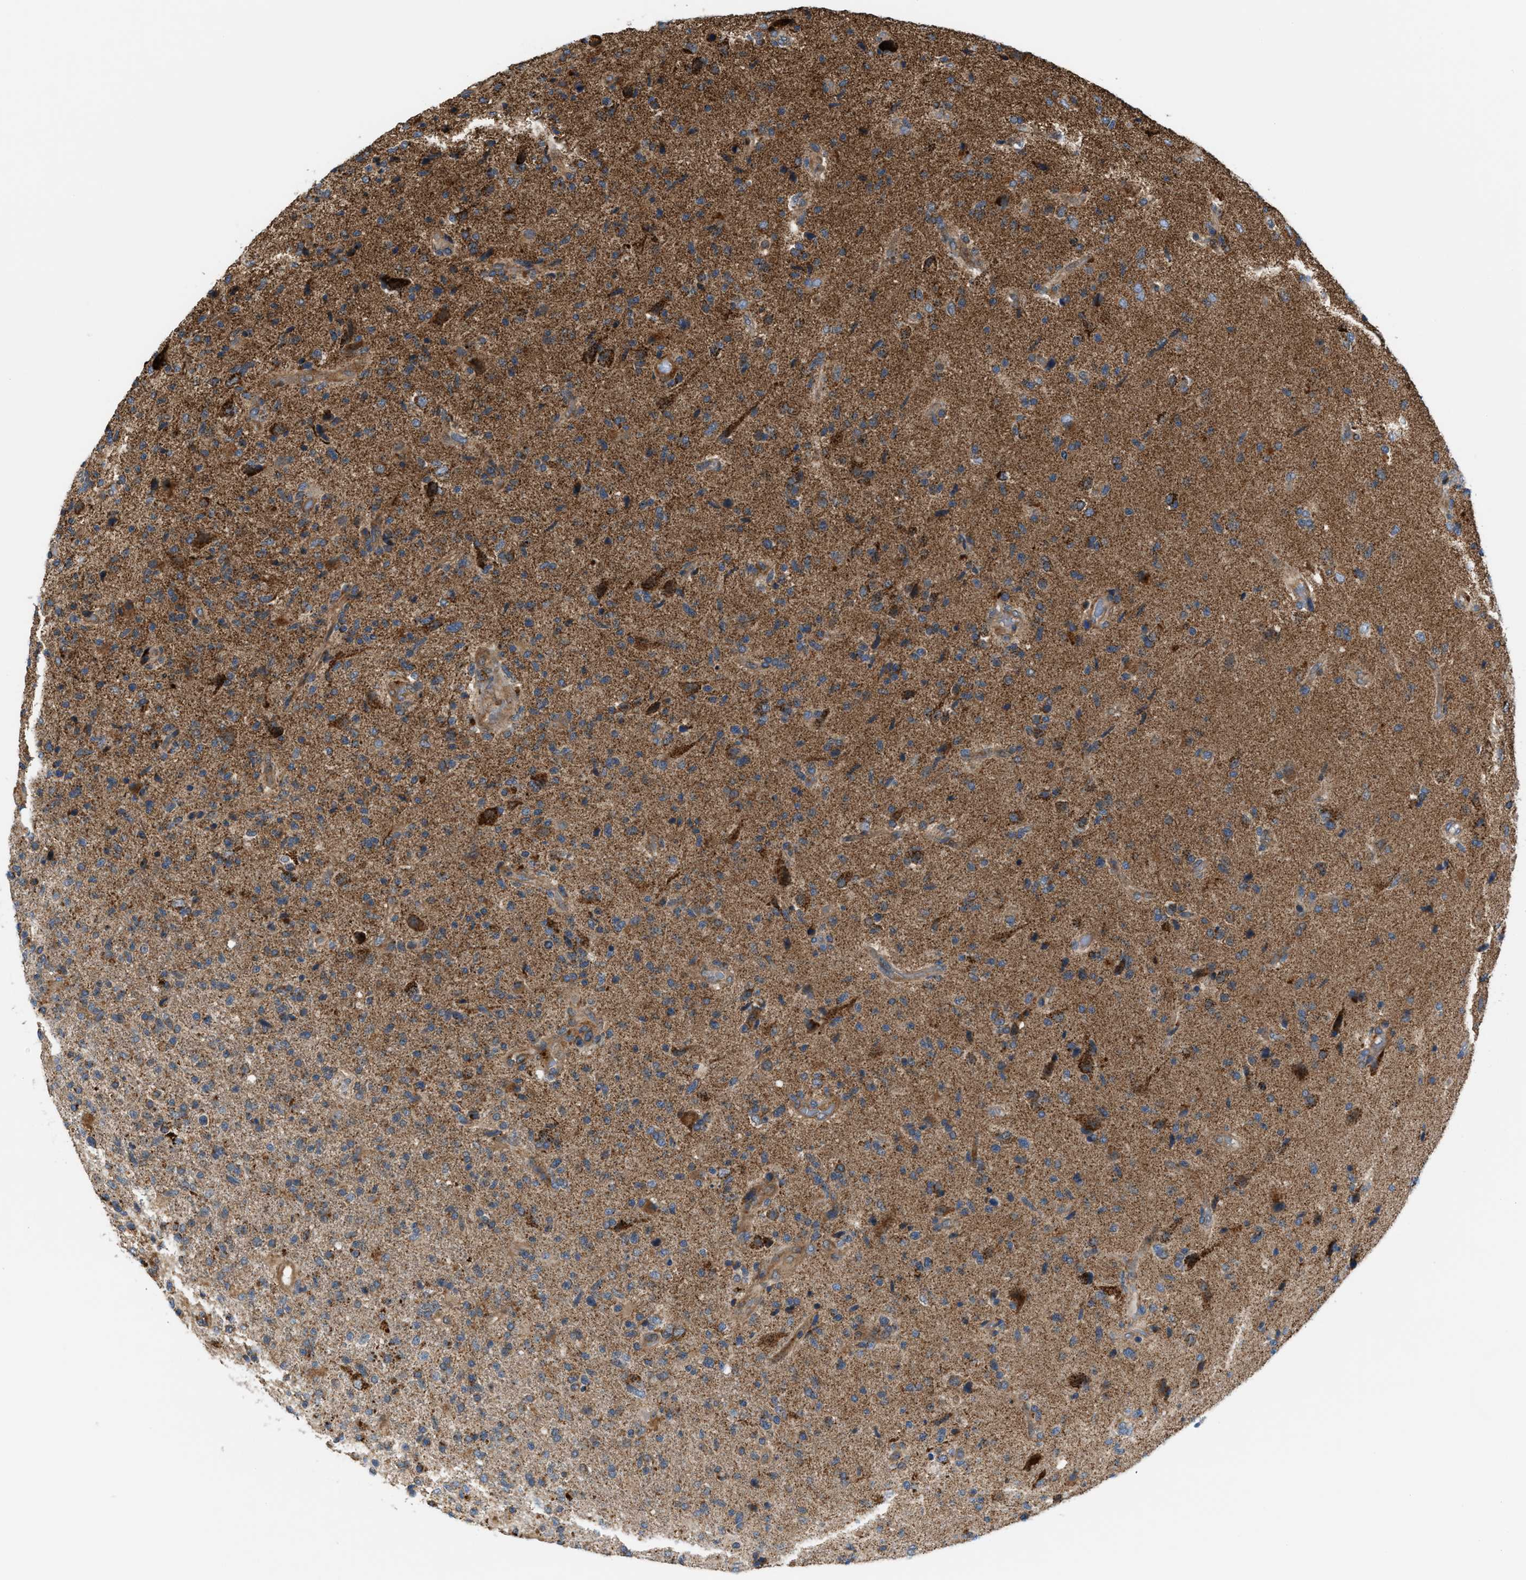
{"staining": {"intensity": "moderate", "quantity": ">75%", "location": "cytoplasmic/membranous"}, "tissue": "glioma", "cell_type": "Tumor cells", "image_type": "cancer", "snomed": [{"axis": "morphology", "description": "Glioma, malignant, High grade"}, {"axis": "topography", "description": "Brain"}], "caption": "Brown immunohistochemical staining in human malignant high-grade glioma shows moderate cytoplasmic/membranous expression in about >75% of tumor cells.", "gene": "PDCL", "patient": {"sex": "male", "age": 72}}